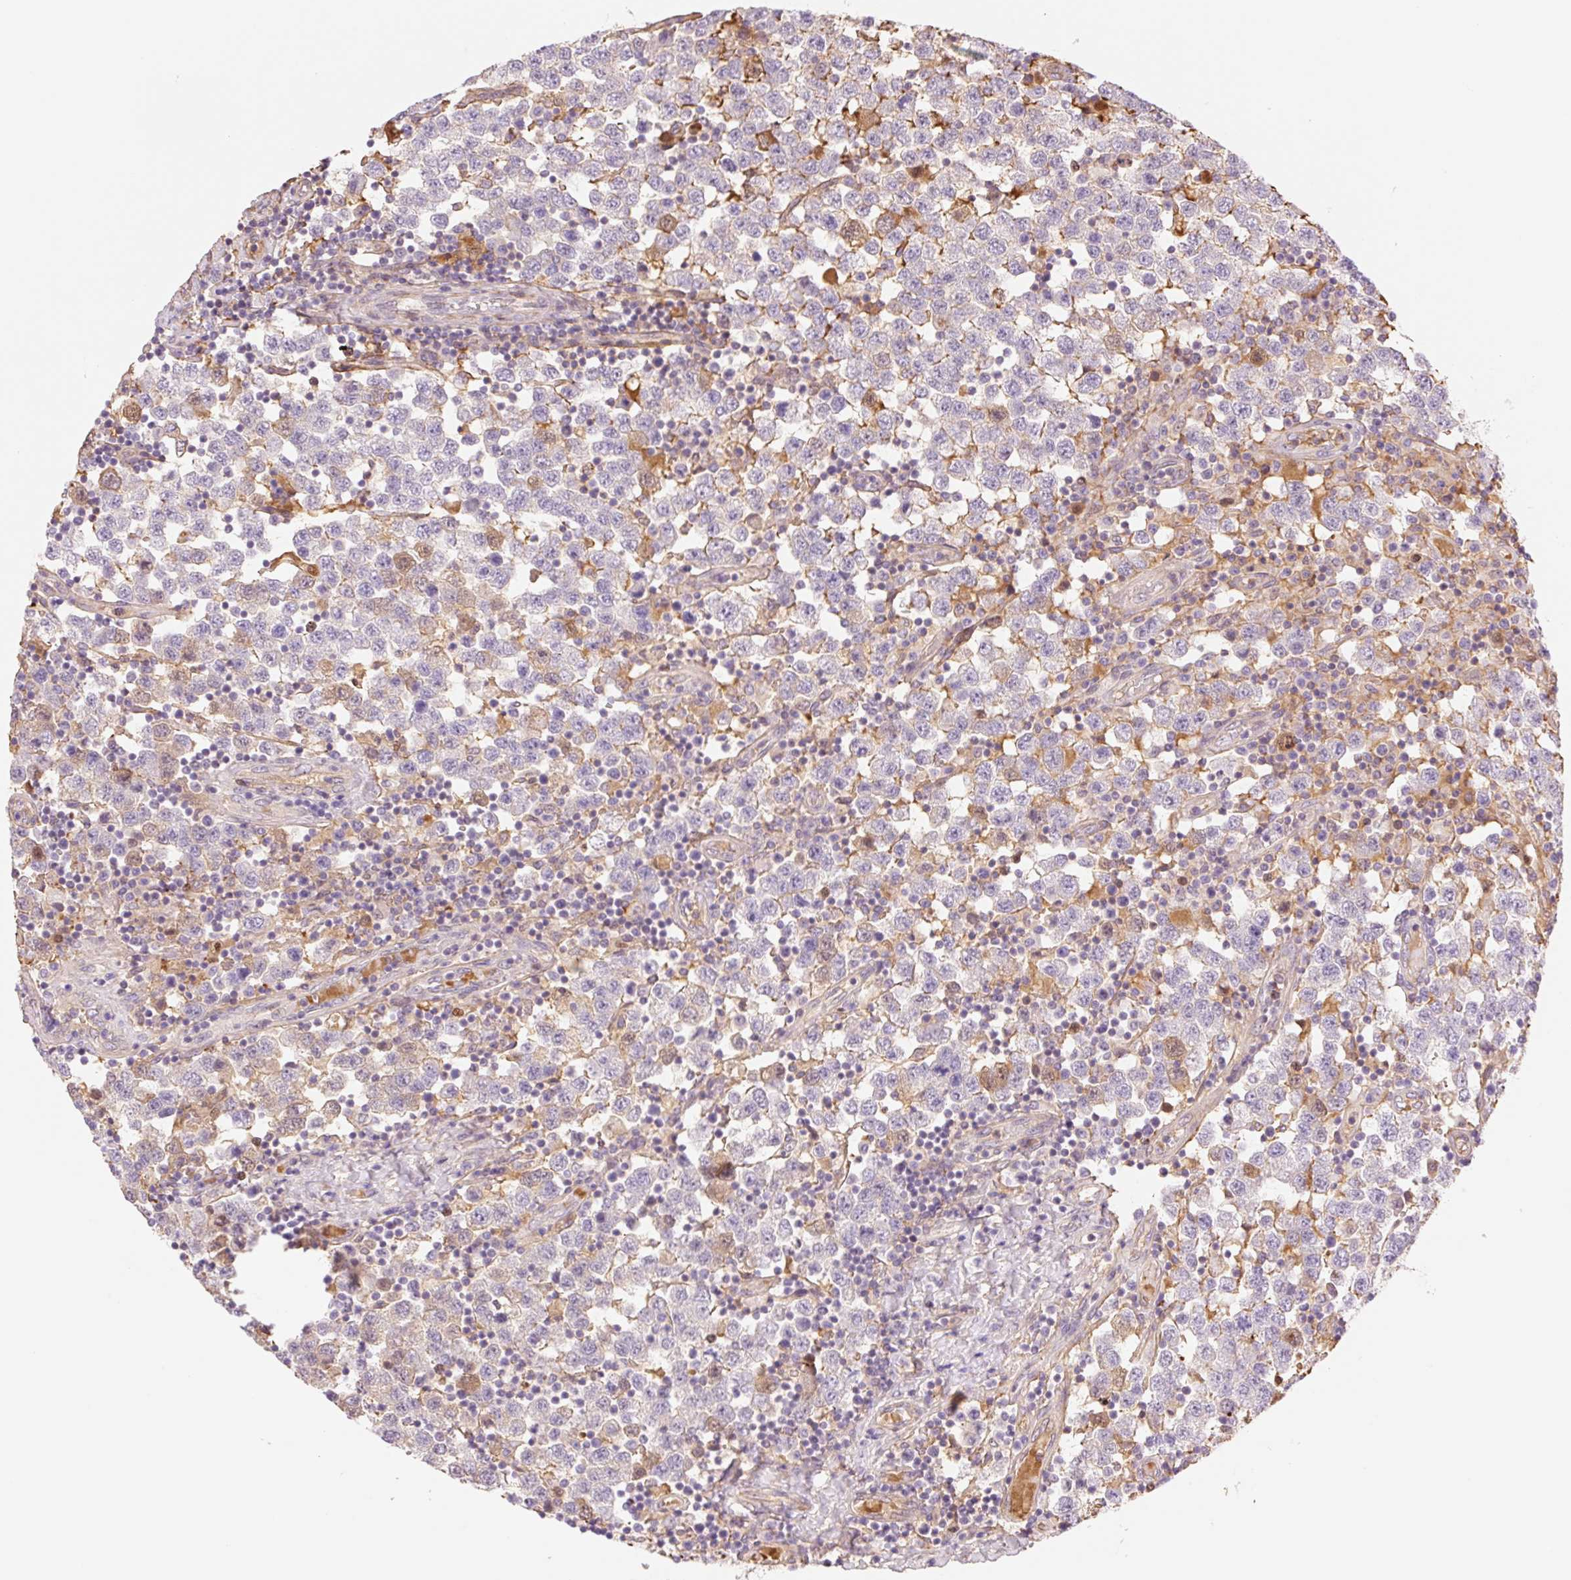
{"staining": {"intensity": "negative", "quantity": "none", "location": "none"}, "tissue": "testis cancer", "cell_type": "Tumor cells", "image_type": "cancer", "snomed": [{"axis": "morphology", "description": "Seminoma, NOS"}, {"axis": "topography", "description": "Testis"}], "caption": "An immunohistochemistry histopathology image of seminoma (testis) is shown. There is no staining in tumor cells of seminoma (testis).", "gene": "HEBP1", "patient": {"sex": "male", "age": 34}}